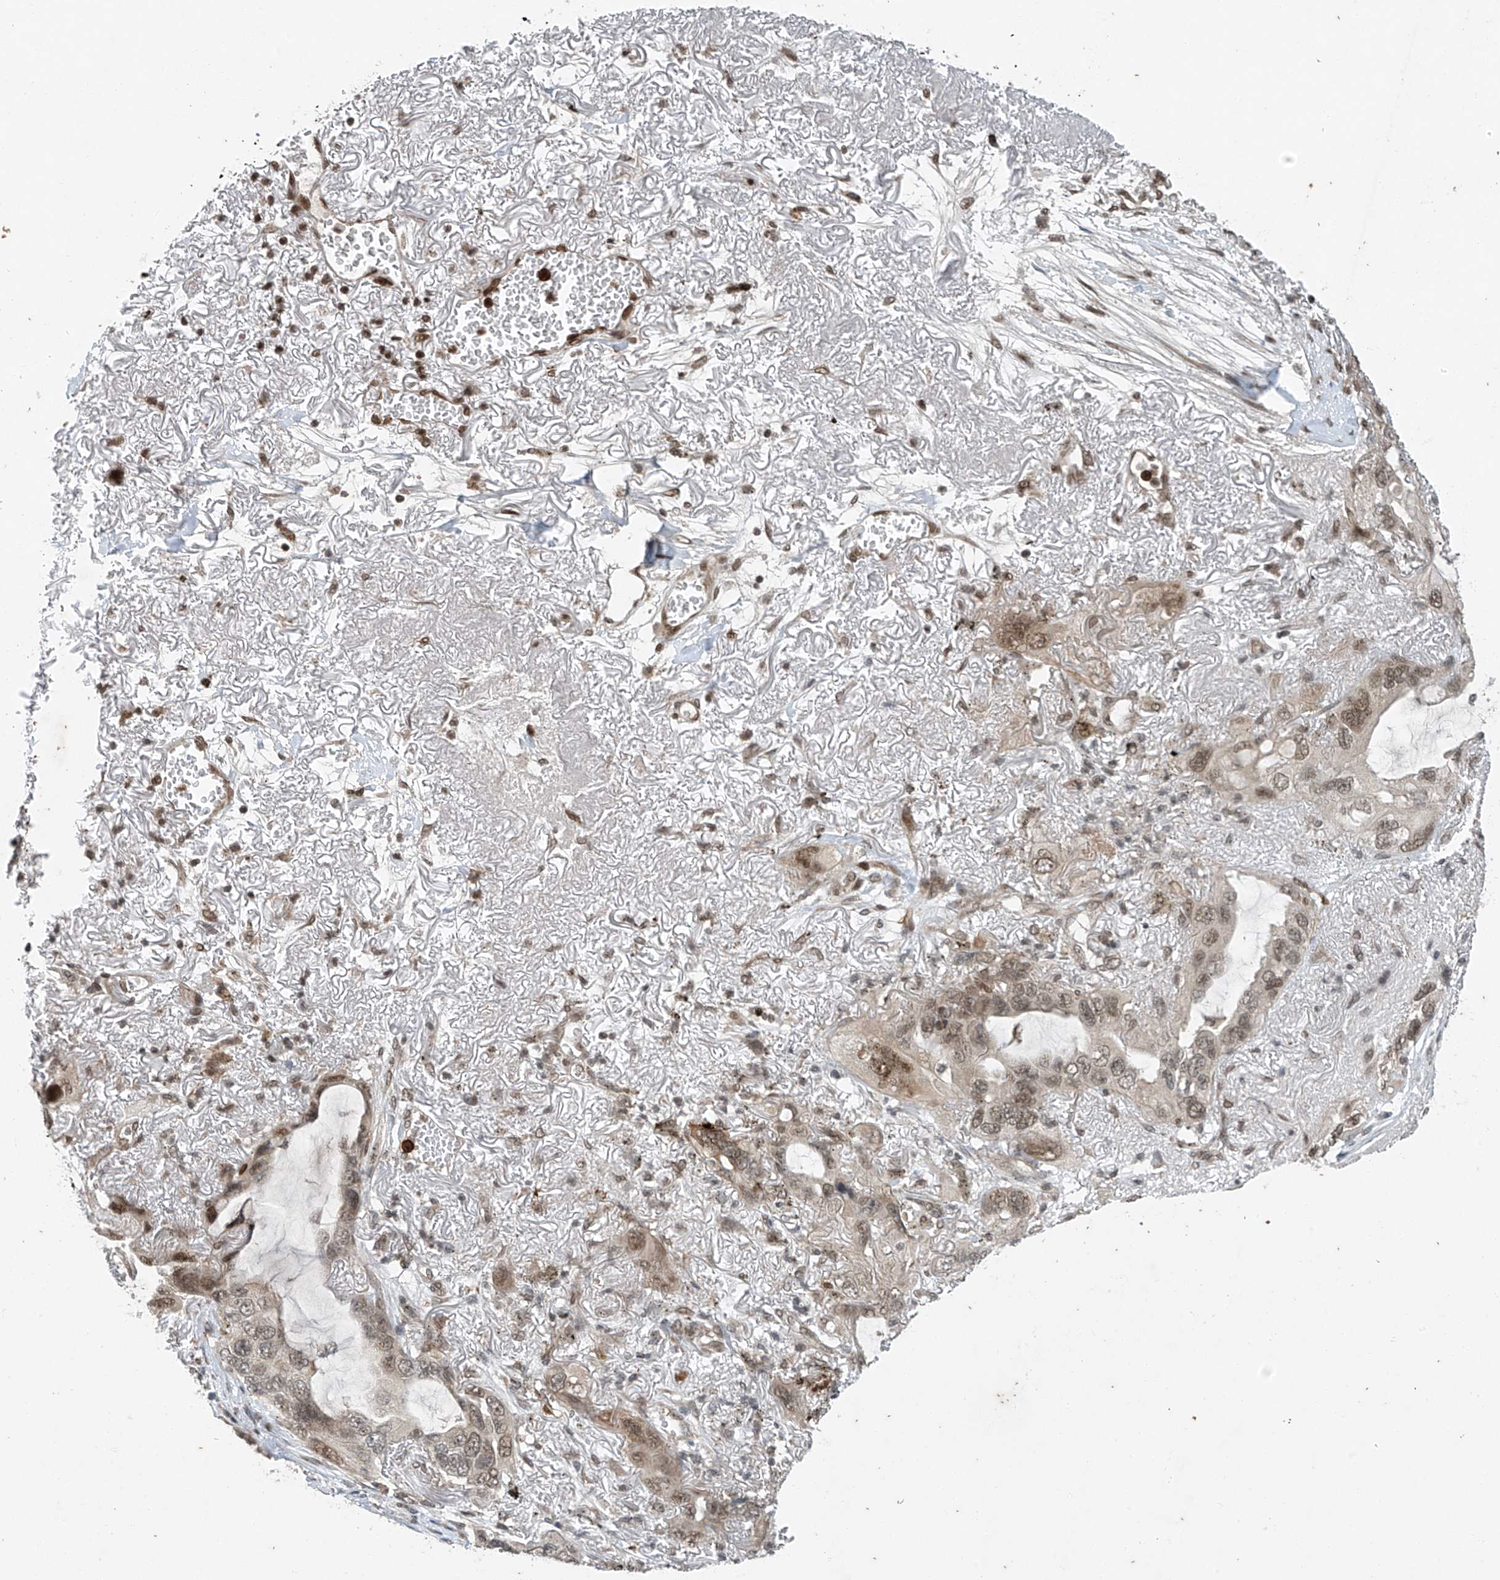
{"staining": {"intensity": "moderate", "quantity": ">75%", "location": "nuclear"}, "tissue": "lung cancer", "cell_type": "Tumor cells", "image_type": "cancer", "snomed": [{"axis": "morphology", "description": "Squamous cell carcinoma, NOS"}, {"axis": "topography", "description": "Lung"}], "caption": "Immunohistochemistry micrograph of squamous cell carcinoma (lung) stained for a protein (brown), which demonstrates medium levels of moderate nuclear staining in about >75% of tumor cells.", "gene": "TAF8", "patient": {"sex": "female", "age": 73}}